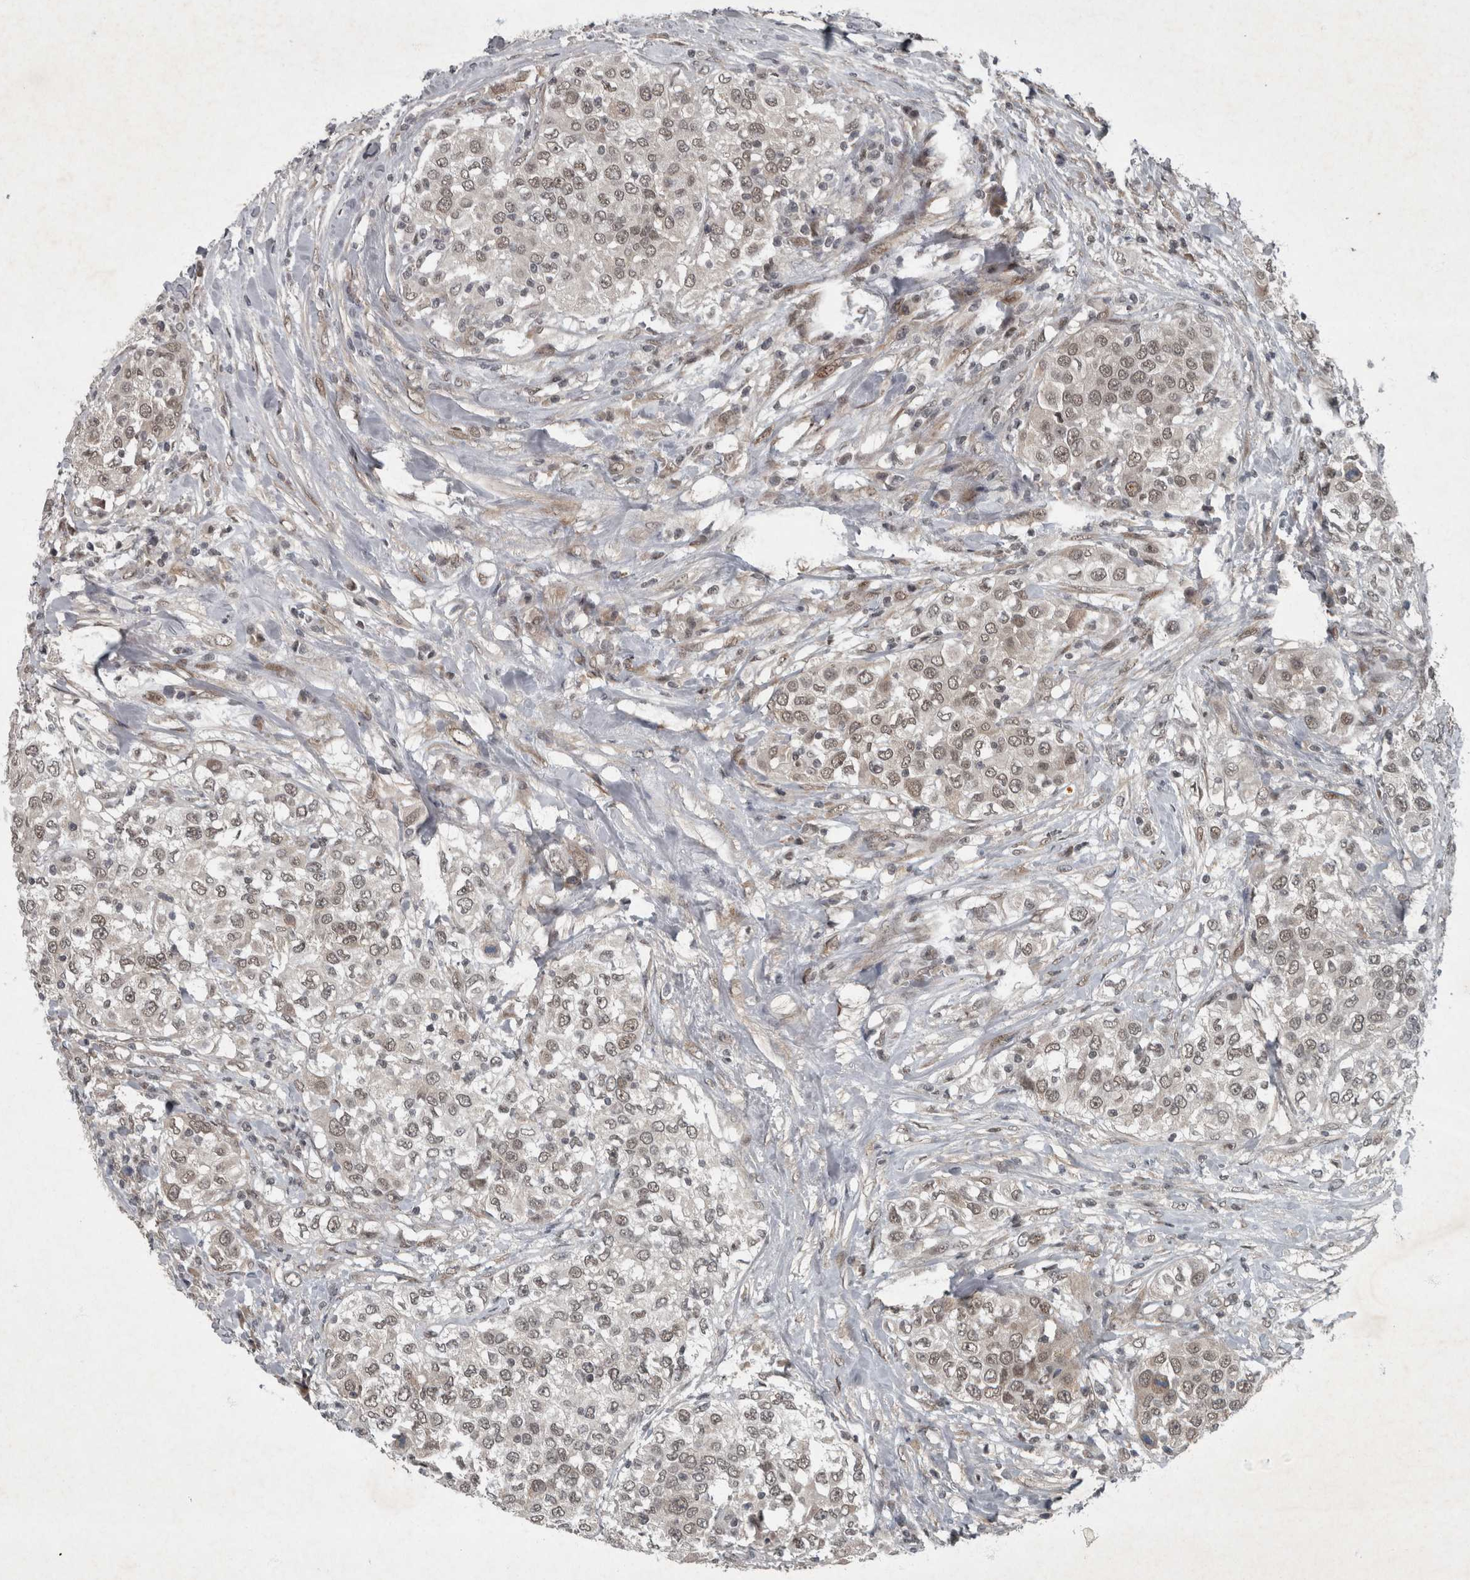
{"staining": {"intensity": "weak", "quantity": ">75%", "location": "nuclear"}, "tissue": "urothelial cancer", "cell_type": "Tumor cells", "image_type": "cancer", "snomed": [{"axis": "morphology", "description": "Urothelial carcinoma, High grade"}, {"axis": "topography", "description": "Urinary bladder"}], "caption": "About >75% of tumor cells in human high-grade urothelial carcinoma display weak nuclear protein expression as visualized by brown immunohistochemical staining.", "gene": "WDR33", "patient": {"sex": "female", "age": 80}}